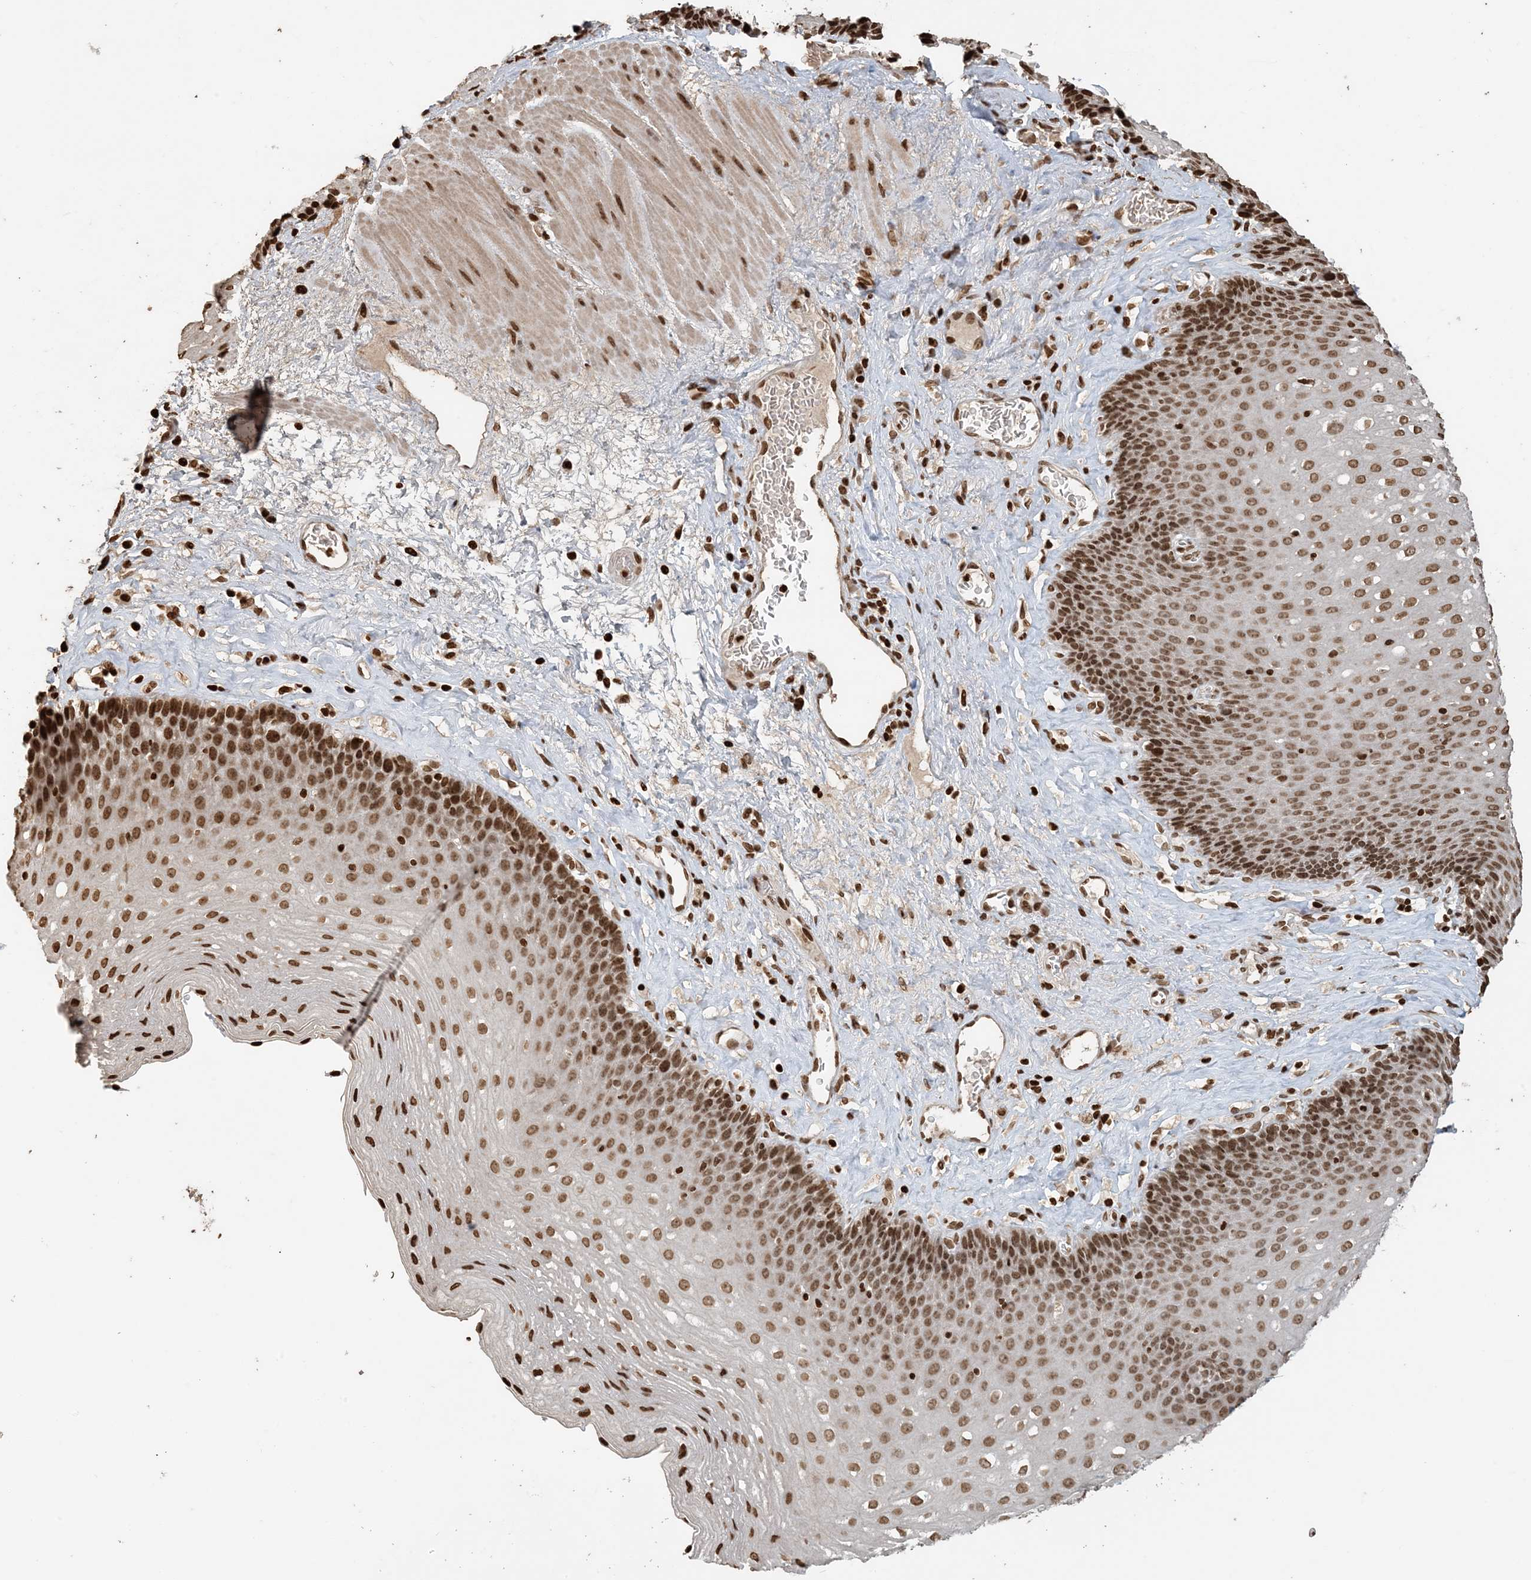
{"staining": {"intensity": "moderate", "quantity": ">75%", "location": "nuclear"}, "tissue": "esophagus", "cell_type": "Squamous epithelial cells", "image_type": "normal", "snomed": [{"axis": "morphology", "description": "Normal tissue, NOS"}, {"axis": "topography", "description": "Esophagus"}], "caption": "Immunohistochemistry (IHC) of unremarkable esophagus displays medium levels of moderate nuclear expression in about >75% of squamous epithelial cells. Nuclei are stained in blue.", "gene": "H3", "patient": {"sex": "female", "age": 66}}